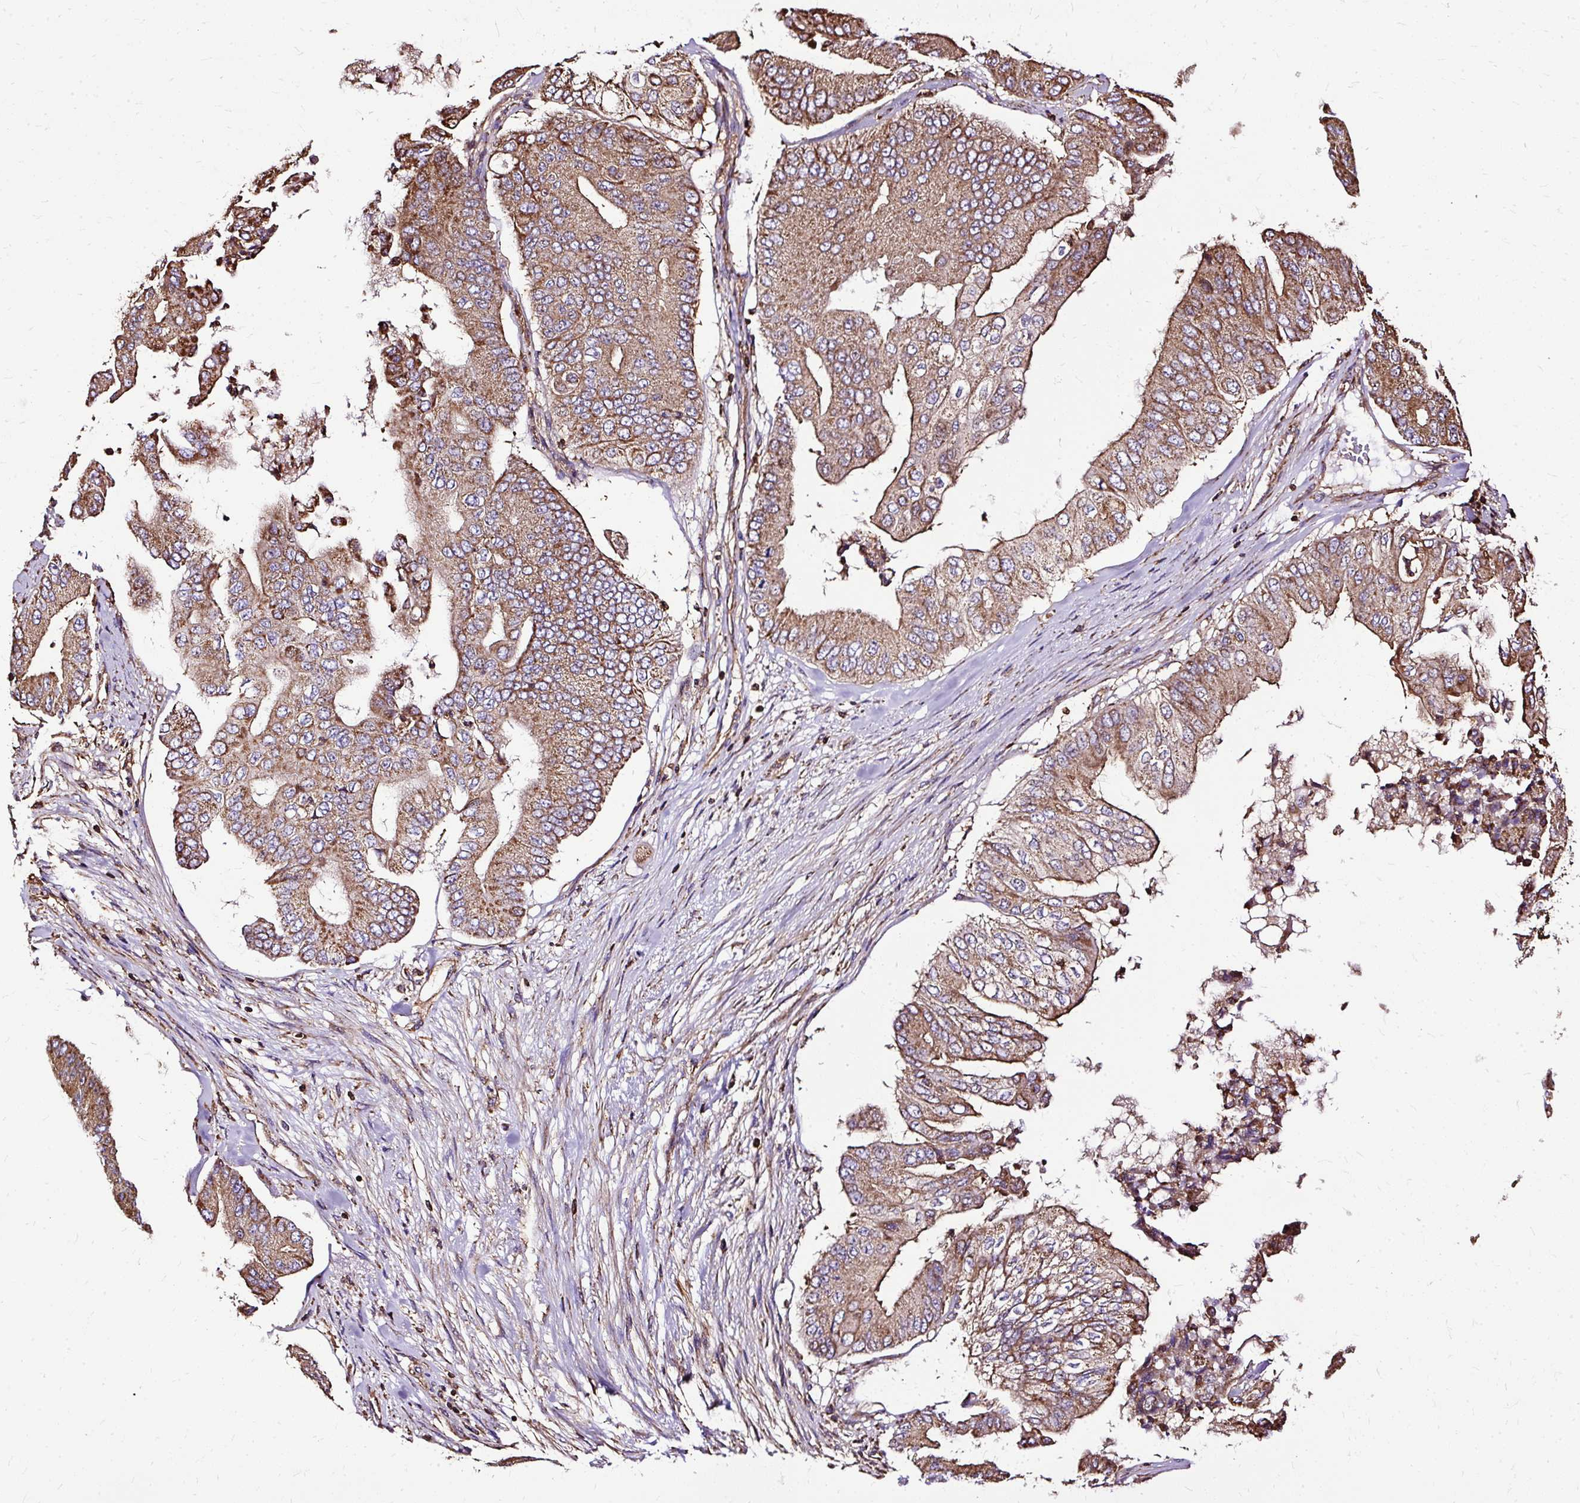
{"staining": {"intensity": "moderate", "quantity": ">75%", "location": "cytoplasmic/membranous"}, "tissue": "pancreatic cancer", "cell_type": "Tumor cells", "image_type": "cancer", "snomed": [{"axis": "morphology", "description": "Adenocarcinoma, NOS"}, {"axis": "topography", "description": "Pancreas"}], "caption": "Immunohistochemistry (IHC) photomicrograph of human pancreatic cancer (adenocarcinoma) stained for a protein (brown), which exhibits medium levels of moderate cytoplasmic/membranous positivity in about >75% of tumor cells.", "gene": "KLHL11", "patient": {"sex": "female", "age": 77}}